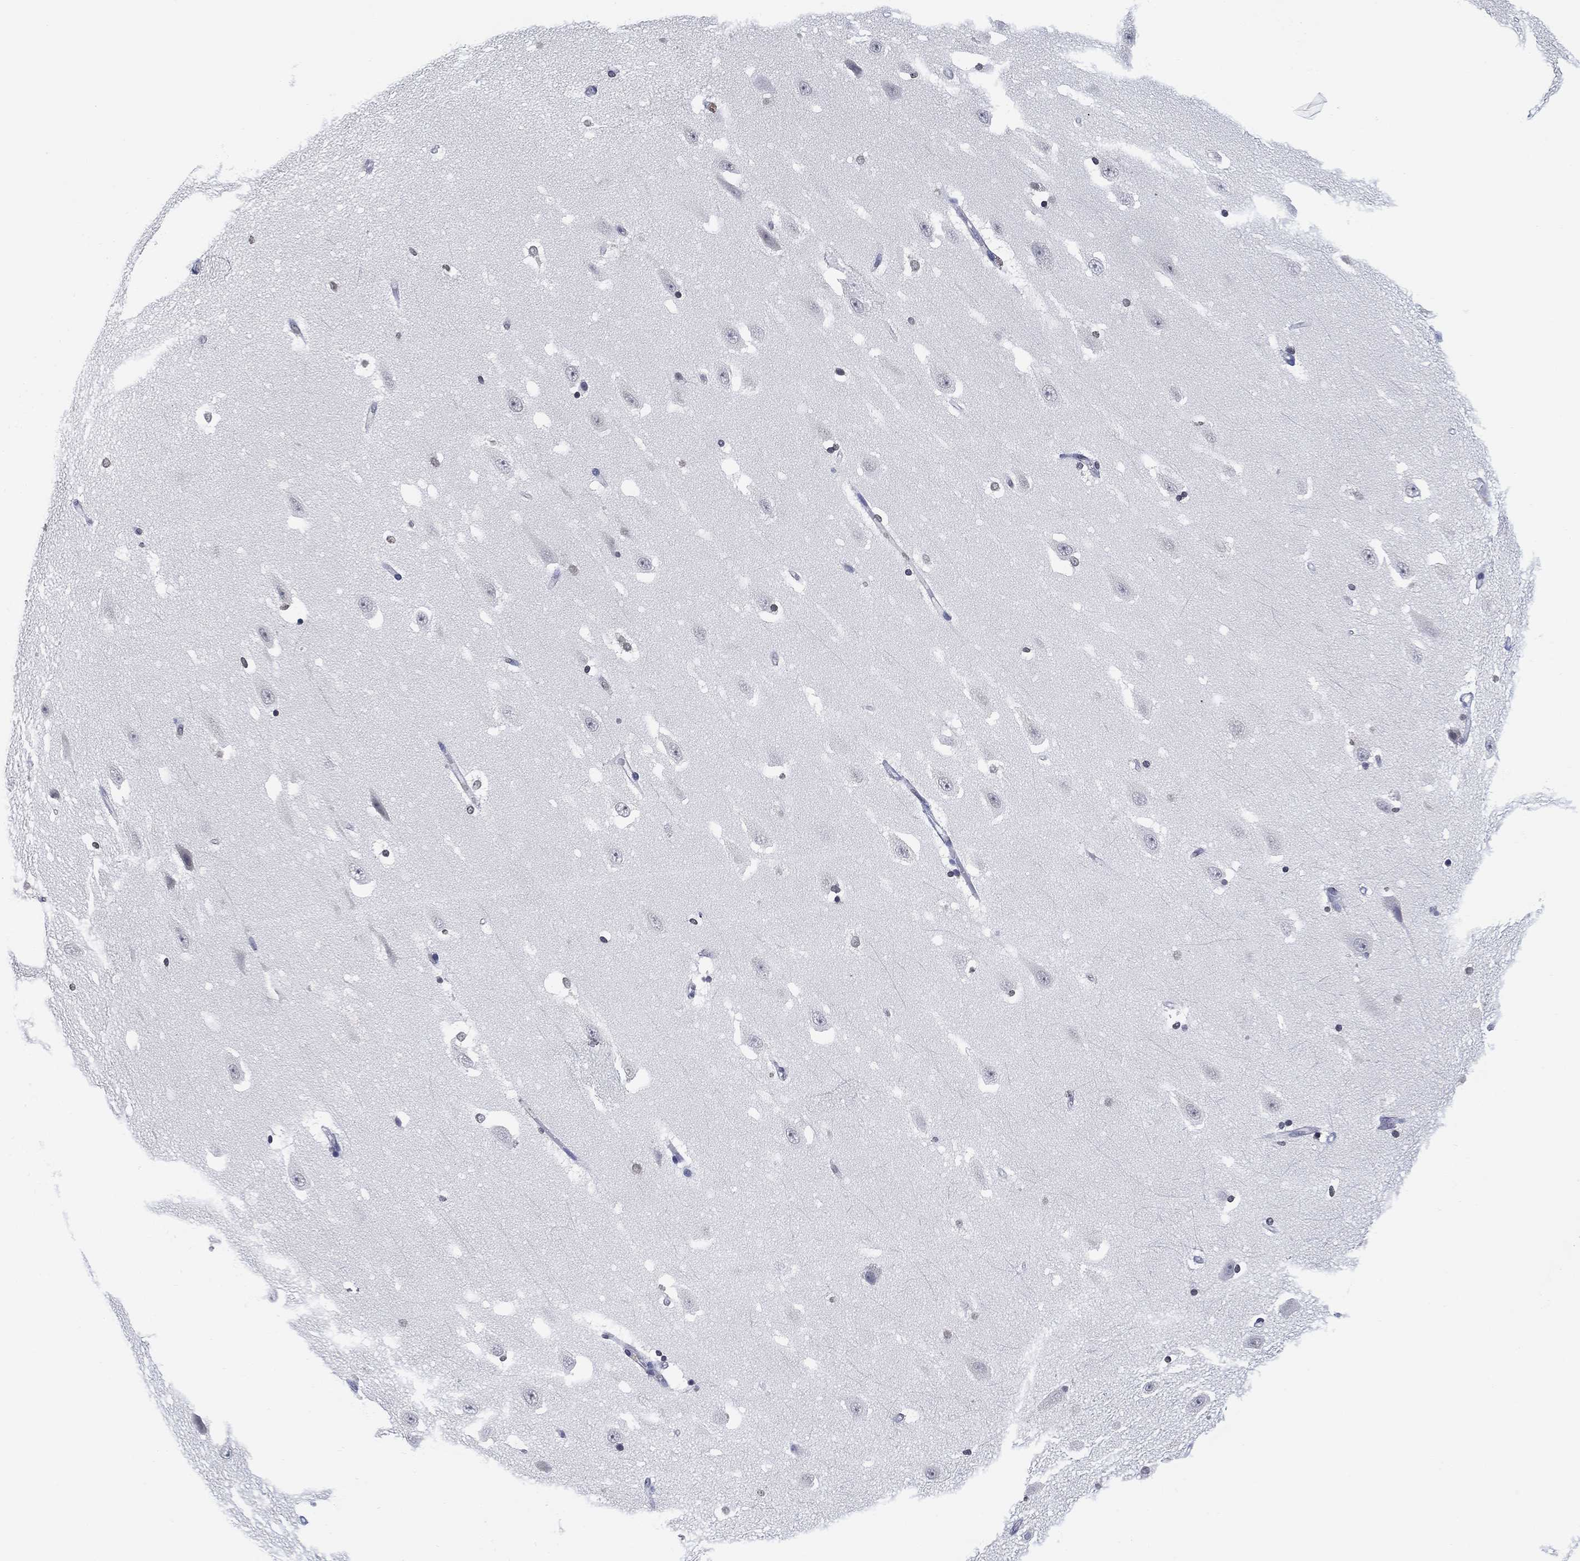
{"staining": {"intensity": "negative", "quantity": "none", "location": "none"}, "tissue": "hippocampus", "cell_type": "Glial cells", "image_type": "normal", "snomed": [{"axis": "morphology", "description": "Normal tissue, NOS"}, {"axis": "topography", "description": "Hippocampus"}], "caption": "A photomicrograph of hippocampus stained for a protein reveals no brown staining in glial cells. Brightfield microscopy of IHC stained with DAB (3,3'-diaminobenzidine) (brown) and hematoxylin (blue), captured at high magnification.", "gene": "OTUB2", "patient": {"sex": "male", "age": 49}}